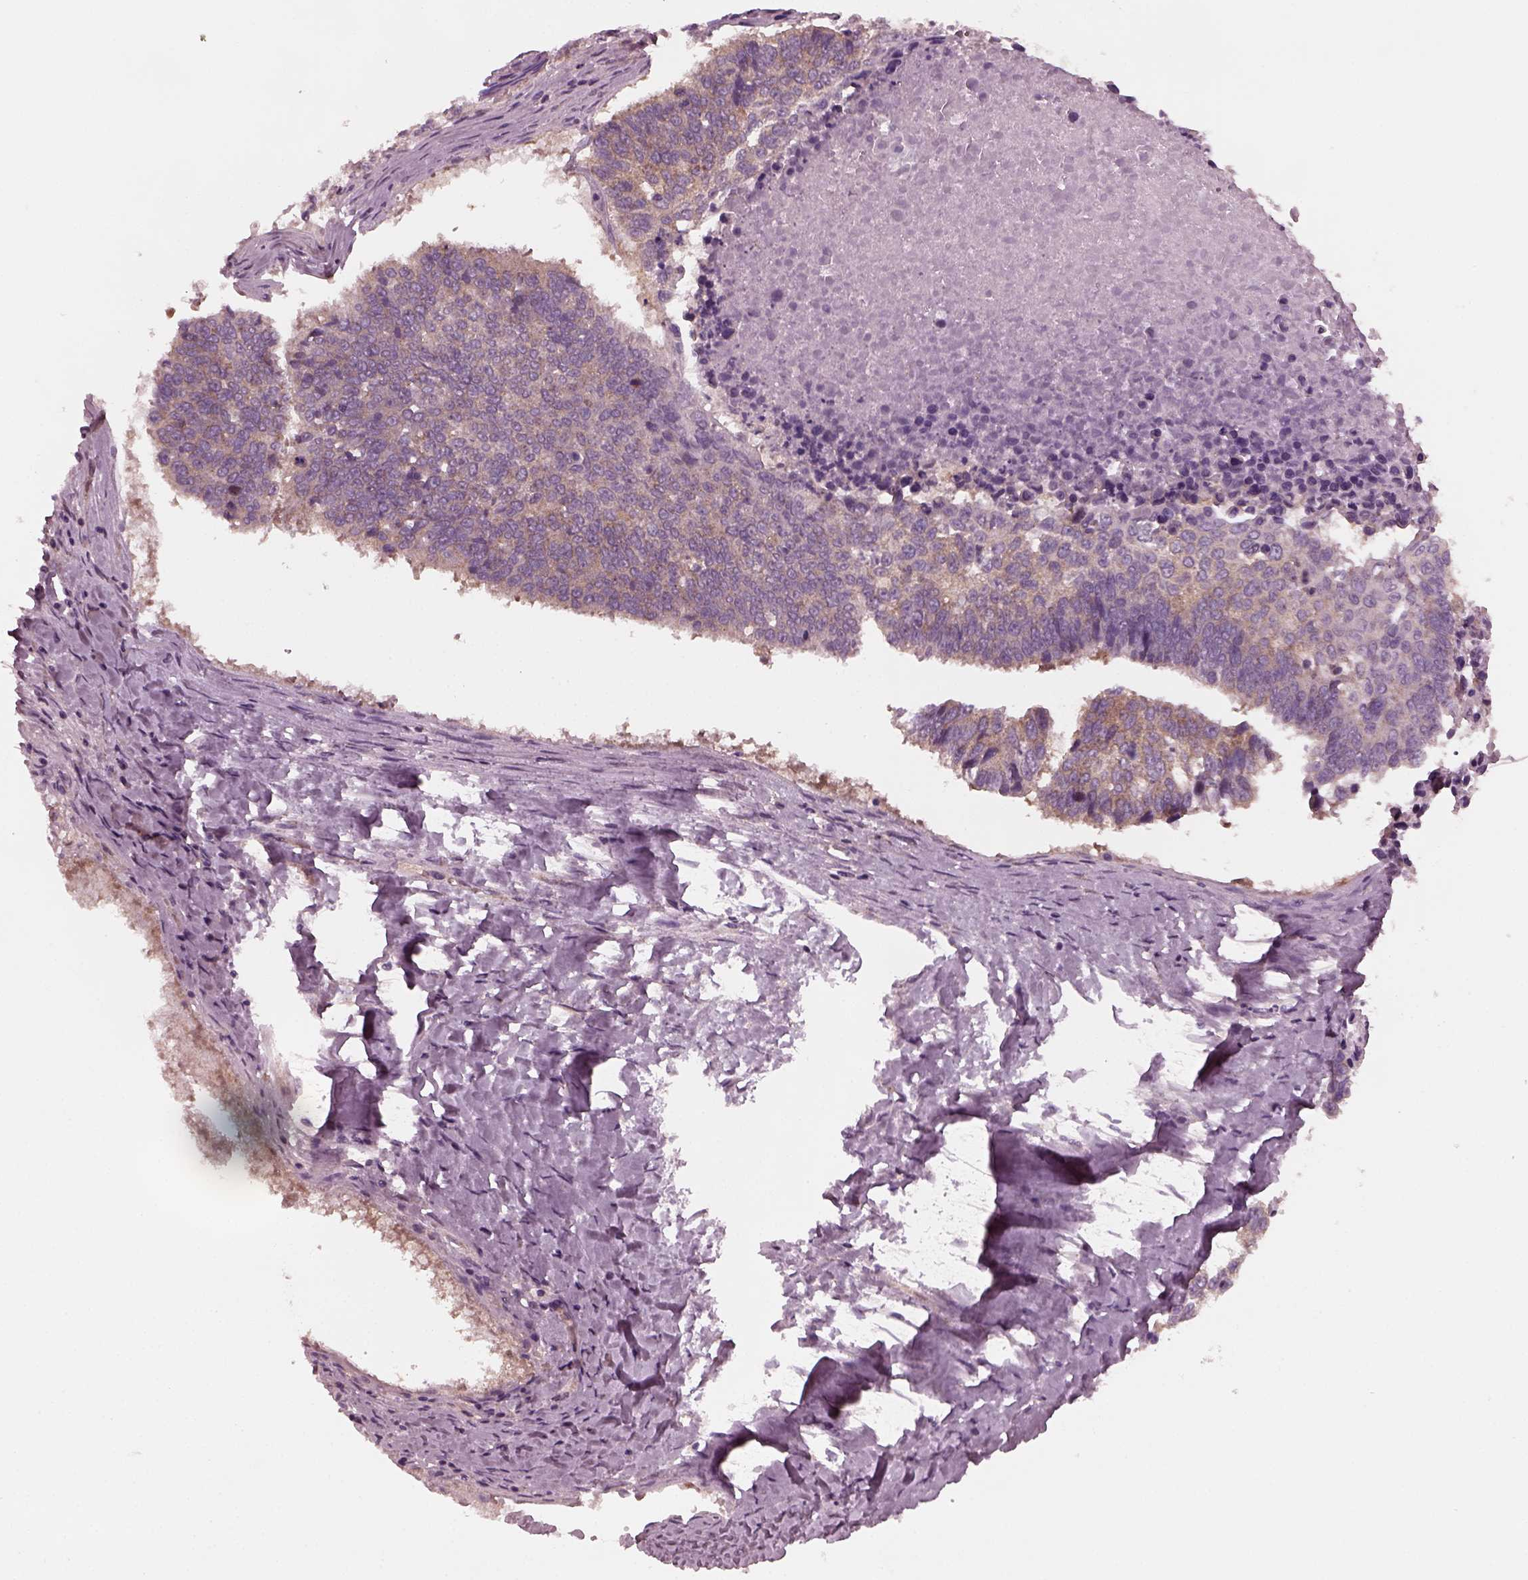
{"staining": {"intensity": "weak", "quantity": ">75%", "location": "cytoplasmic/membranous"}, "tissue": "lung cancer", "cell_type": "Tumor cells", "image_type": "cancer", "snomed": [{"axis": "morphology", "description": "Squamous cell carcinoma, NOS"}, {"axis": "topography", "description": "Lung"}], "caption": "Immunohistochemical staining of human squamous cell carcinoma (lung) displays weak cytoplasmic/membranous protein staining in about >75% of tumor cells.", "gene": "TUBG1", "patient": {"sex": "male", "age": 73}}